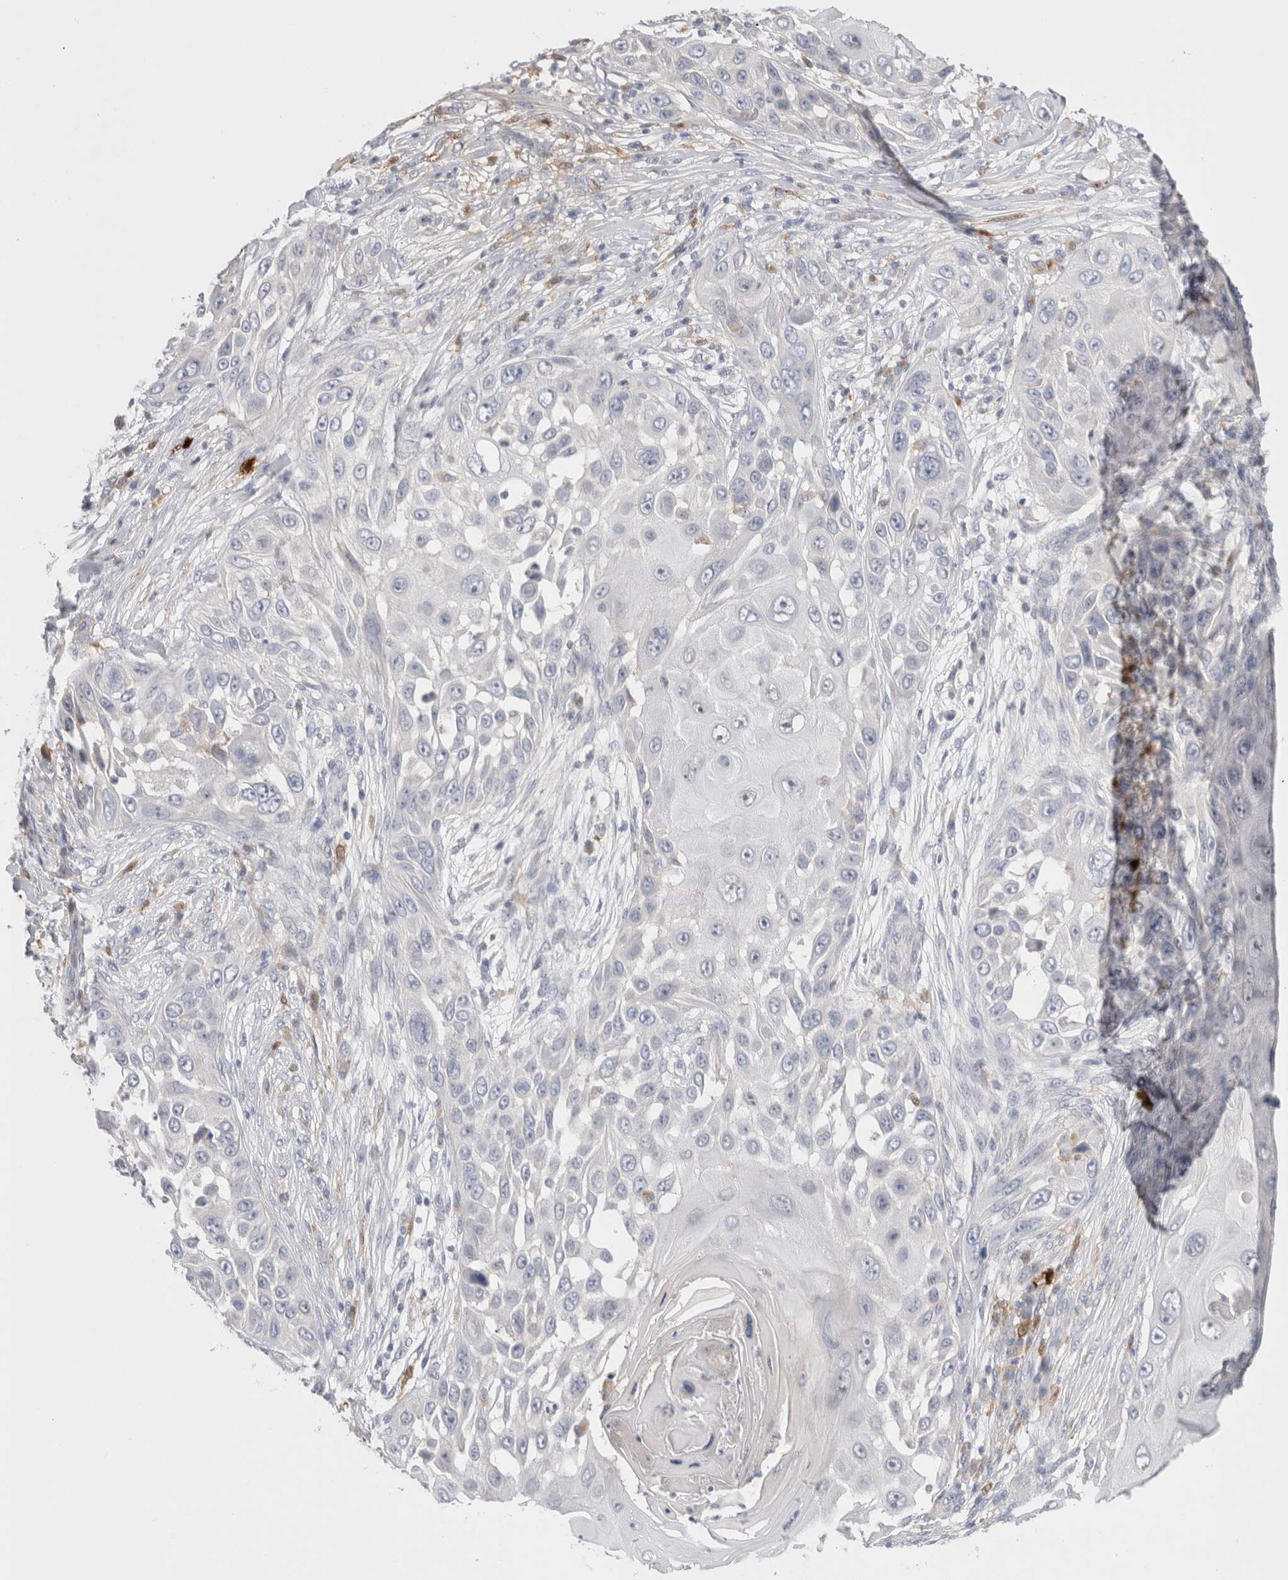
{"staining": {"intensity": "negative", "quantity": "none", "location": "none"}, "tissue": "skin cancer", "cell_type": "Tumor cells", "image_type": "cancer", "snomed": [{"axis": "morphology", "description": "Squamous cell carcinoma, NOS"}, {"axis": "topography", "description": "Skin"}], "caption": "DAB immunohistochemical staining of human skin cancer (squamous cell carcinoma) shows no significant staining in tumor cells.", "gene": "HPGDS", "patient": {"sex": "female", "age": 44}}